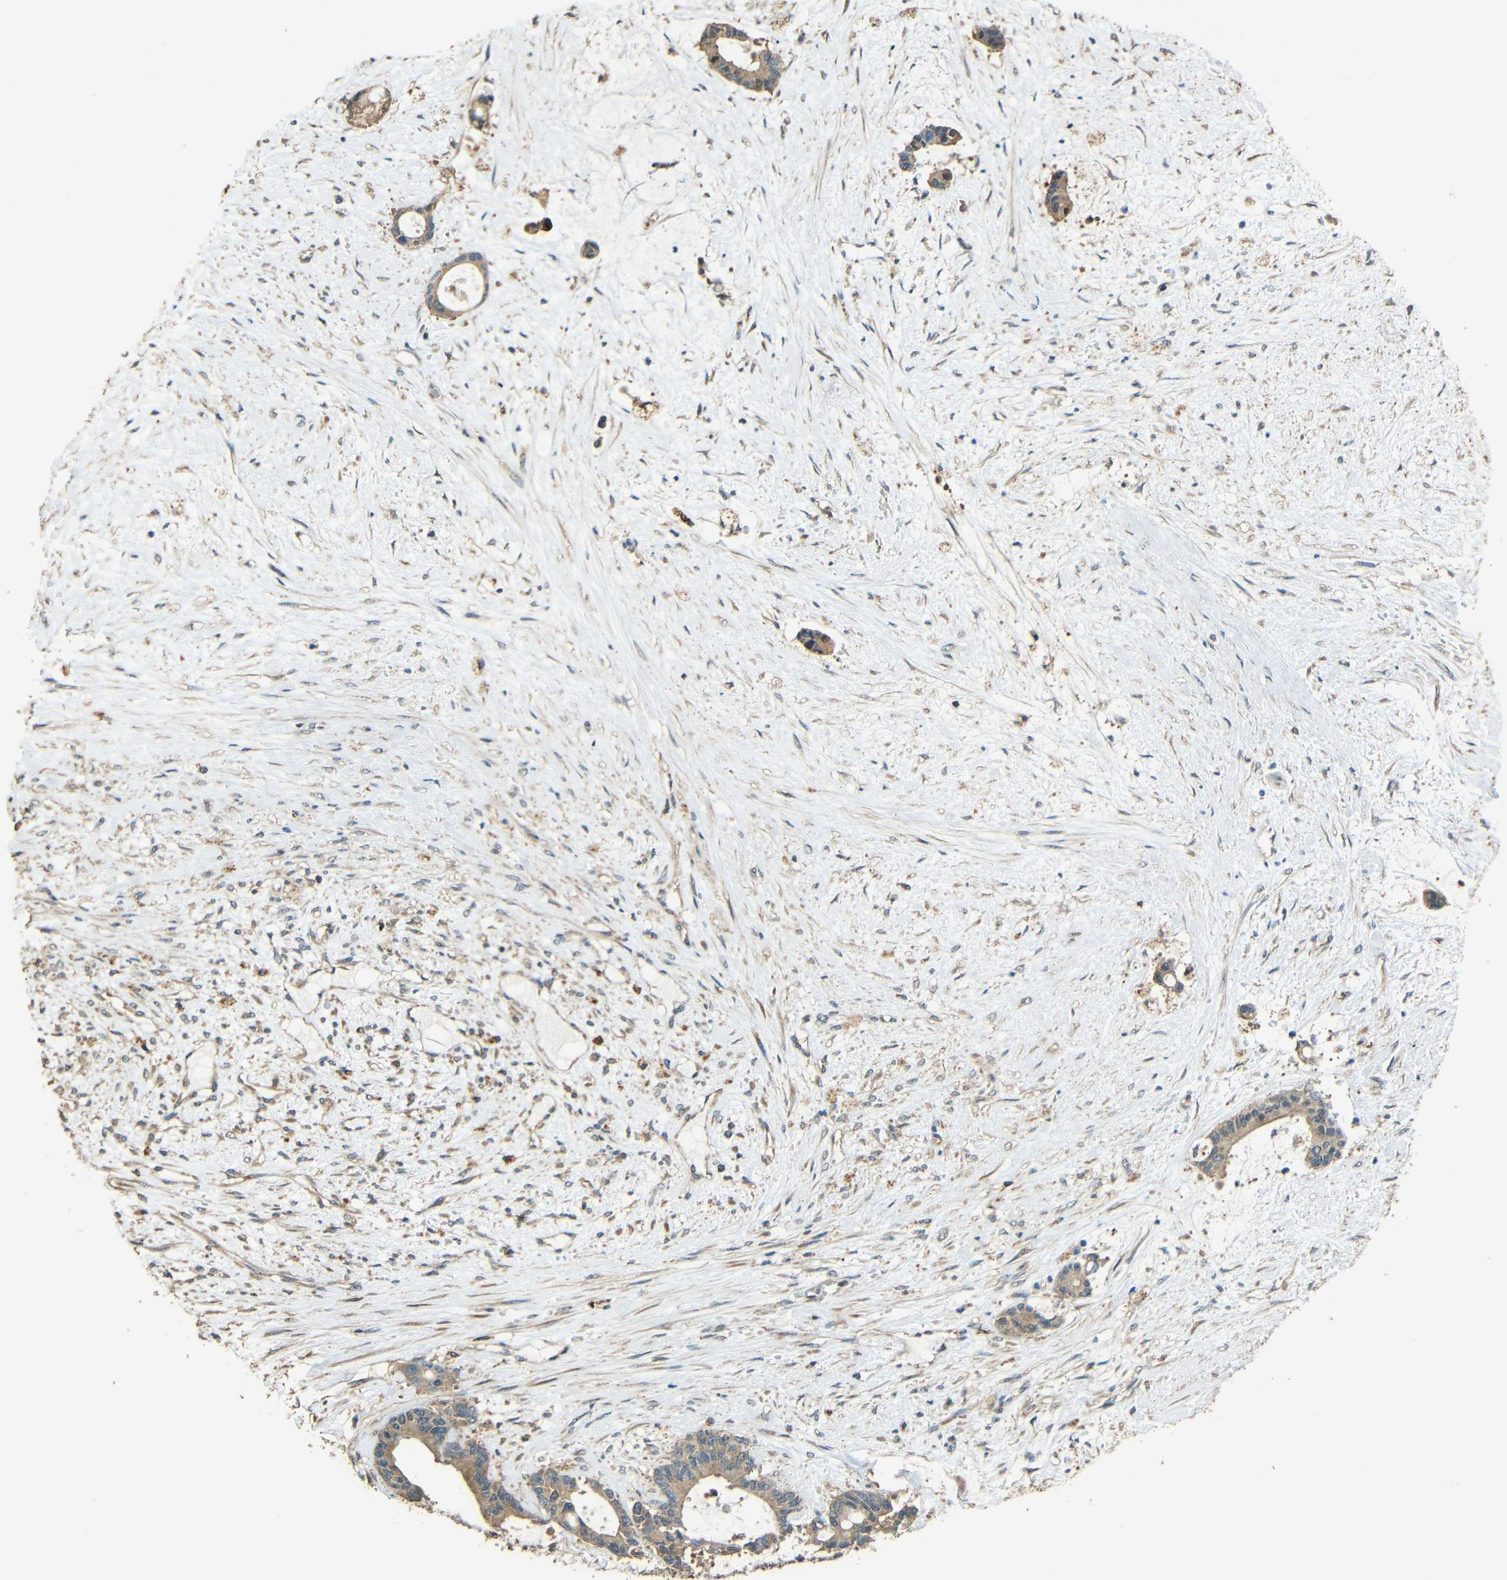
{"staining": {"intensity": "moderate", "quantity": ">75%", "location": "cytoplasmic/membranous"}, "tissue": "liver cancer", "cell_type": "Tumor cells", "image_type": "cancer", "snomed": [{"axis": "morphology", "description": "Normal tissue, NOS"}, {"axis": "morphology", "description": "Cholangiocarcinoma"}, {"axis": "topography", "description": "Liver"}, {"axis": "topography", "description": "Peripheral nerve tissue"}], "caption": "Brown immunohistochemical staining in liver cancer displays moderate cytoplasmic/membranous positivity in approximately >75% of tumor cells.", "gene": "ACACA", "patient": {"sex": "female", "age": 73}}